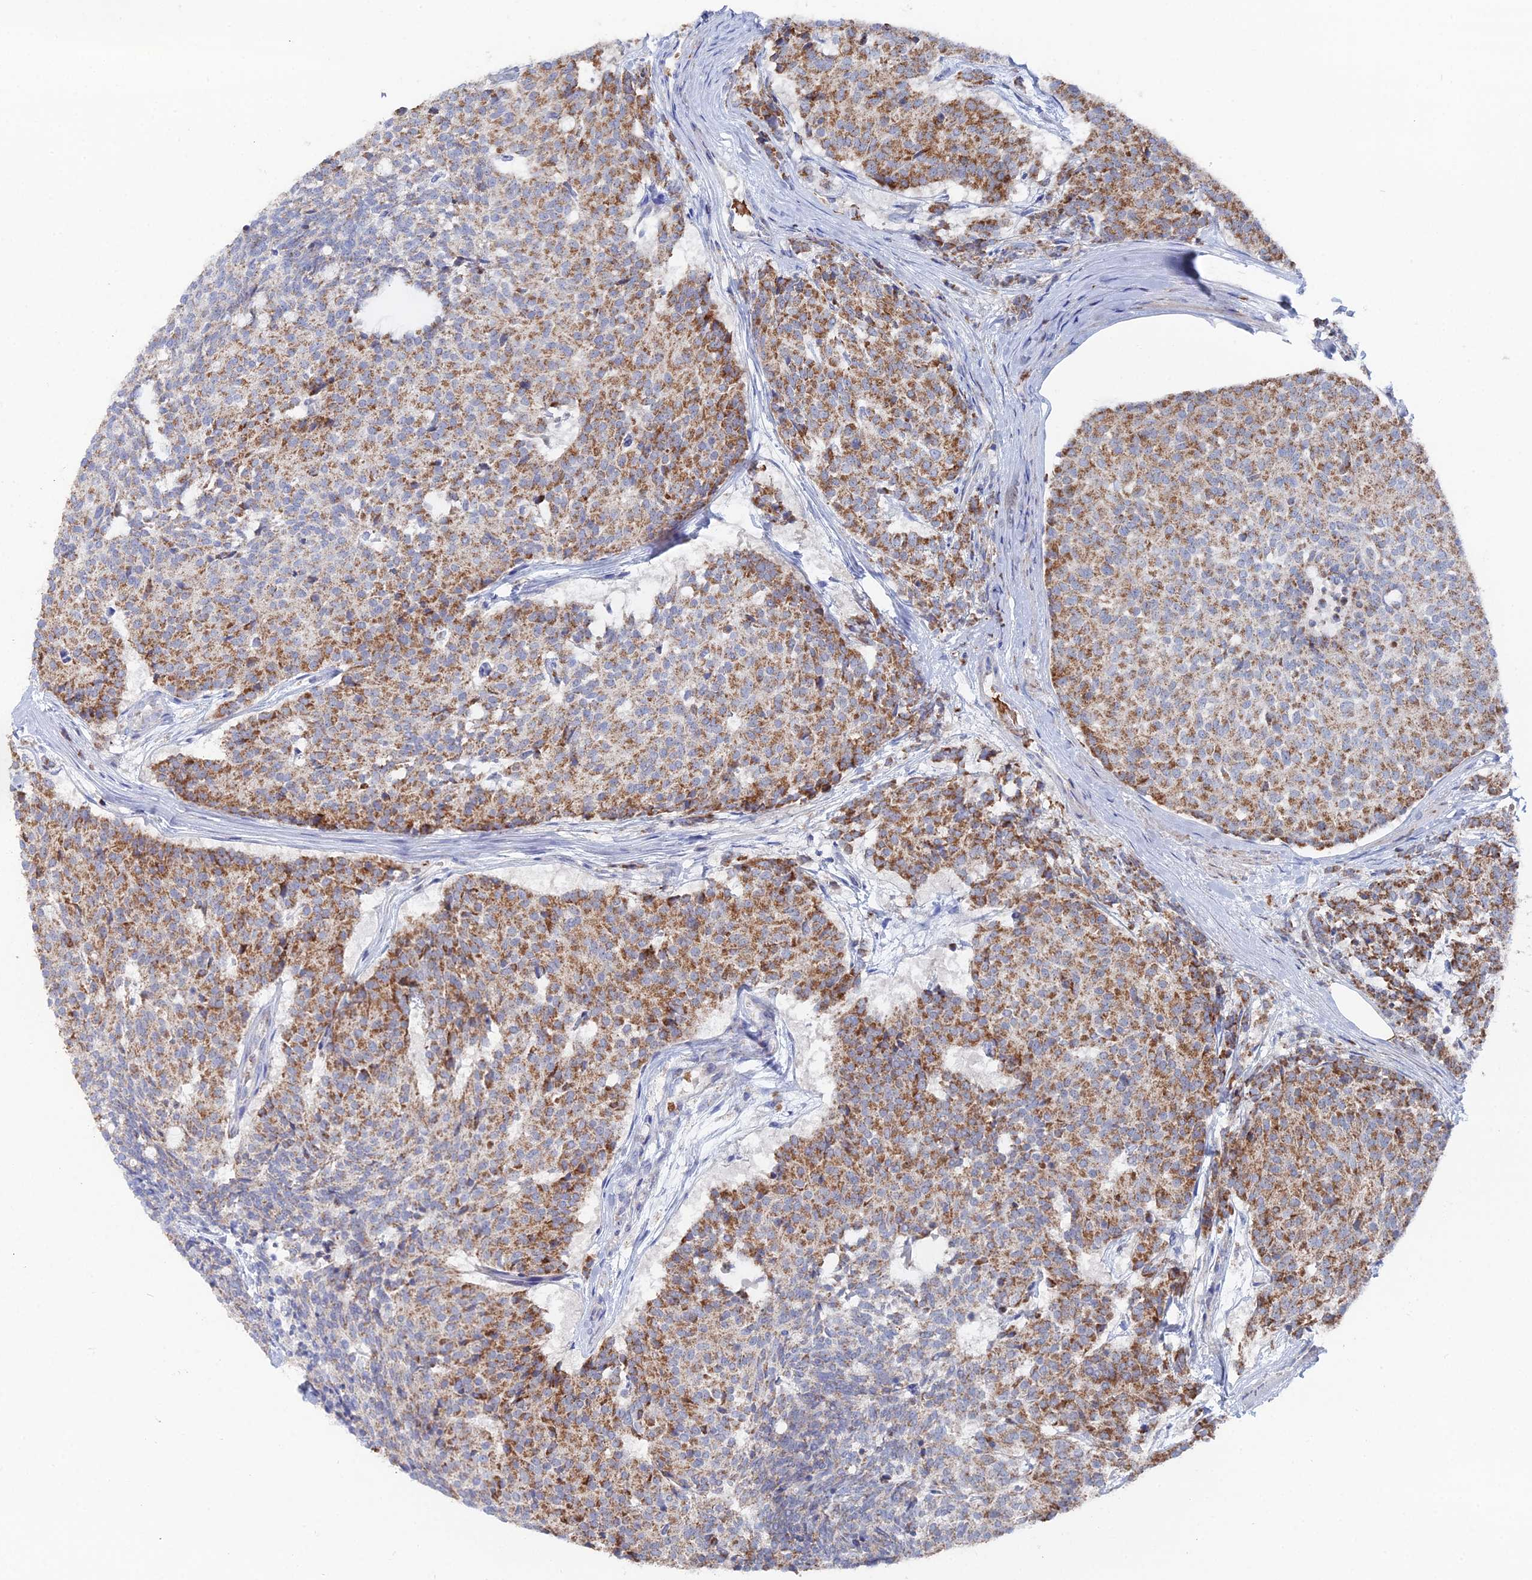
{"staining": {"intensity": "moderate", "quantity": "25%-75%", "location": "cytoplasmic/membranous"}, "tissue": "carcinoid", "cell_type": "Tumor cells", "image_type": "cancer", "snomed": [{"axis": "morphology", "description": "Carcinoid, malignant, NOS"}, {"axis": "topography", "description": "Pancreas"}], "caption": "Malignant carcinoid stained for a protein (brown) displays moderate cytoplasmic/membranous positive staining in approximately 25%-75% of tumor cells.", "gene": "MPC1", "patient": {"sex": "female", "age": 54}}